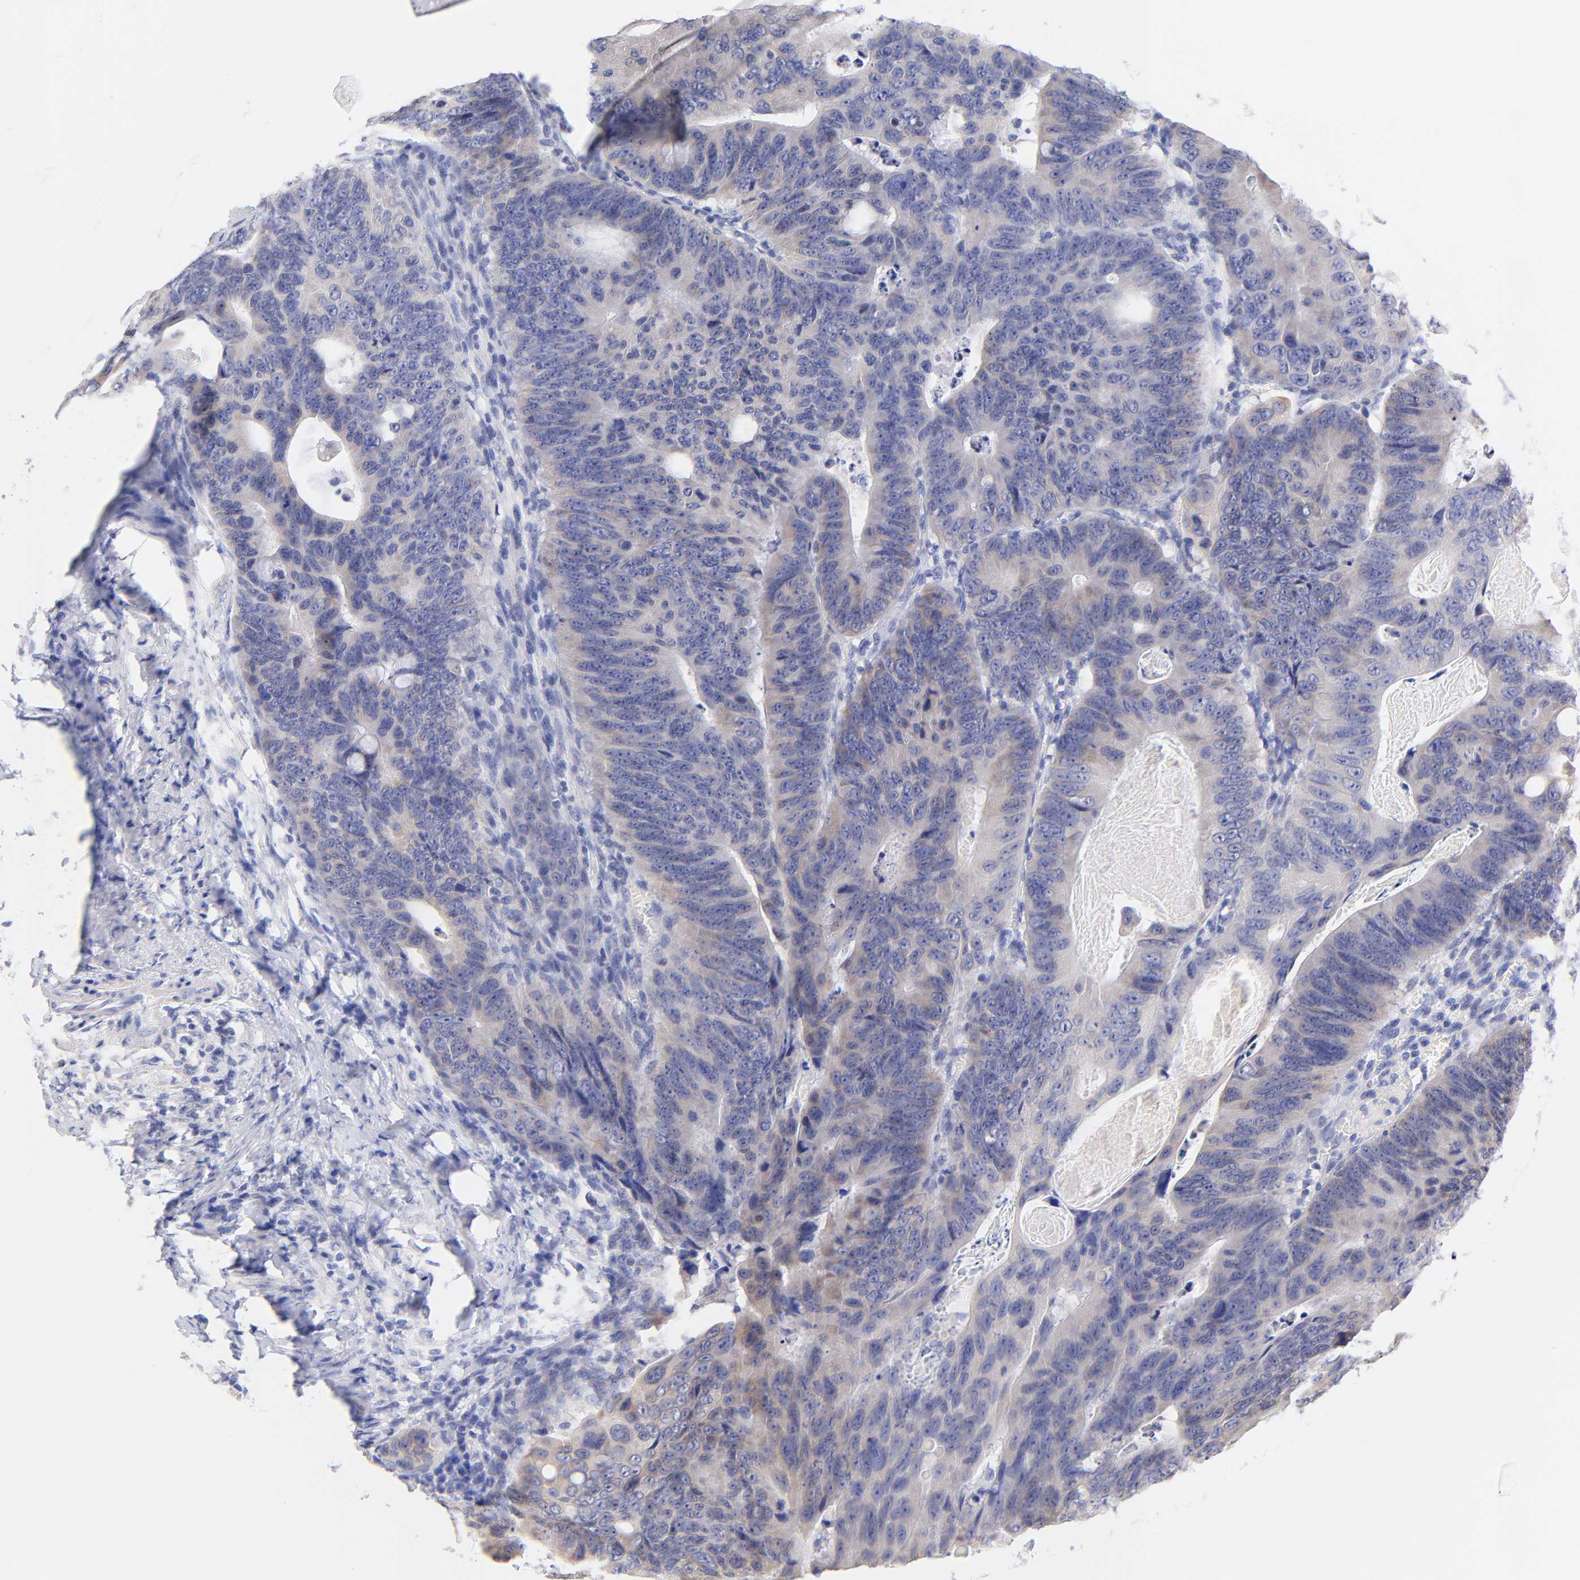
{"staining": {"intensity": "weak", "quantity": "<25%", "location": "cytoplasmic/membranous"}, "tissue": "colorectal cancer", "cell_type": "Tumor cells", "image_type": "cancer", "snomed": [{"axis": "morphology", "description": "Adenocarcinoma, NOS"}, {"axis": "topography", "description": "Colon"}], "caption": "There is no significant staining in tumor cells of colorectal cancer (adenocarcinoma).", "gene": "EBP", "patient": {"sex": "female", "age": 55}}